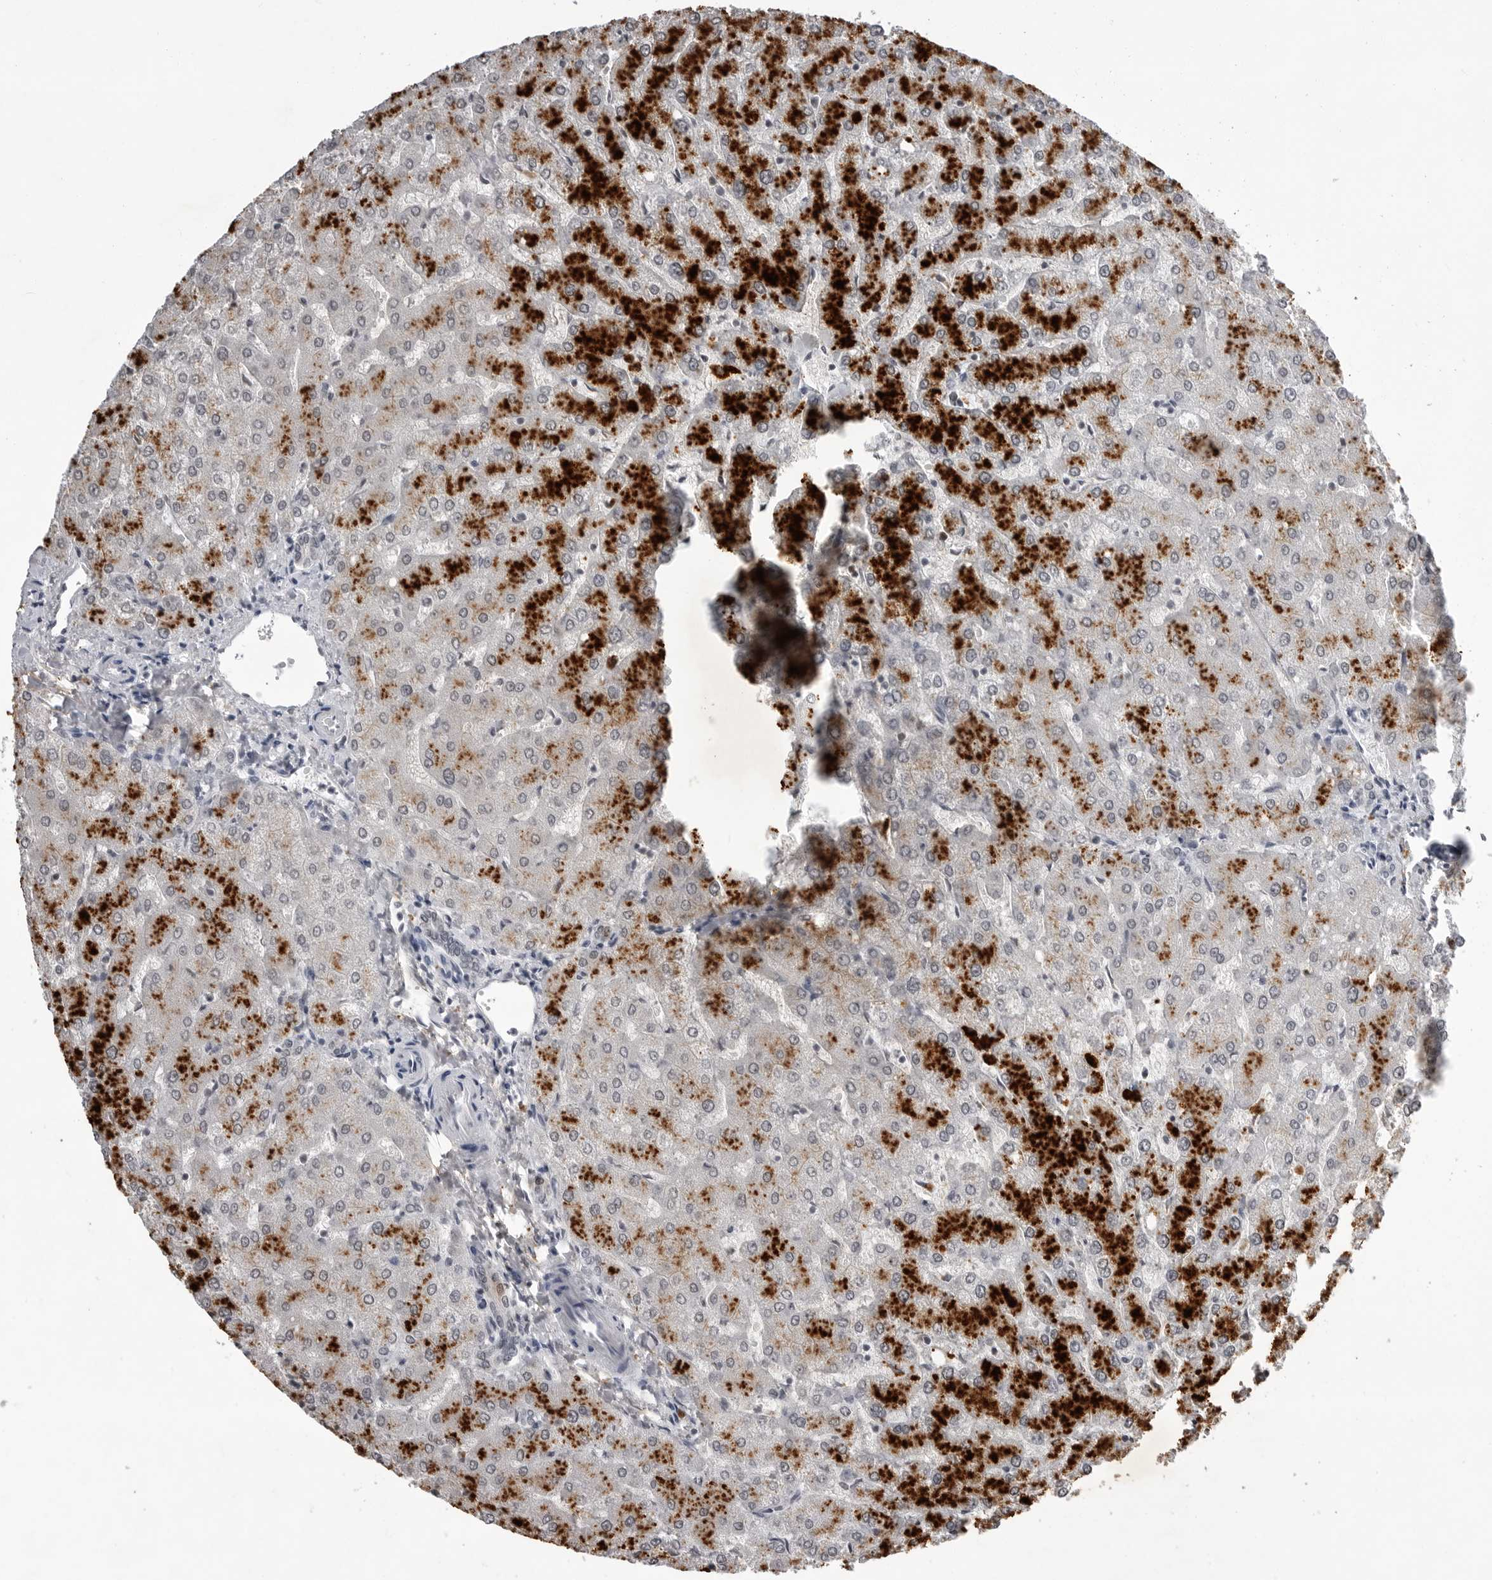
{"staining": {"intensity": "negative", "quantity": "none", "location": "none"}, "tissue": "liver", "cell_type": "Cholangiocytes", "image_type": "normal", "snomed": [{"axis": "morphology", "description": "Normal tissue, NOS"}, {"axis": "topography", "description": "Liver"}], "caption": "A high-resolution photomicrograph shows immunohistochemistry staining of benign liver, which demonstrates no significant staining in cholangiocytes. The staining was performed using DAB to visualize the protein expression in brown, while the nuclei were stained in blue with hematoxylin (Magnification: 20x).", "gene": "RRM1", "patient": {"sex": "female", "age": 54}}